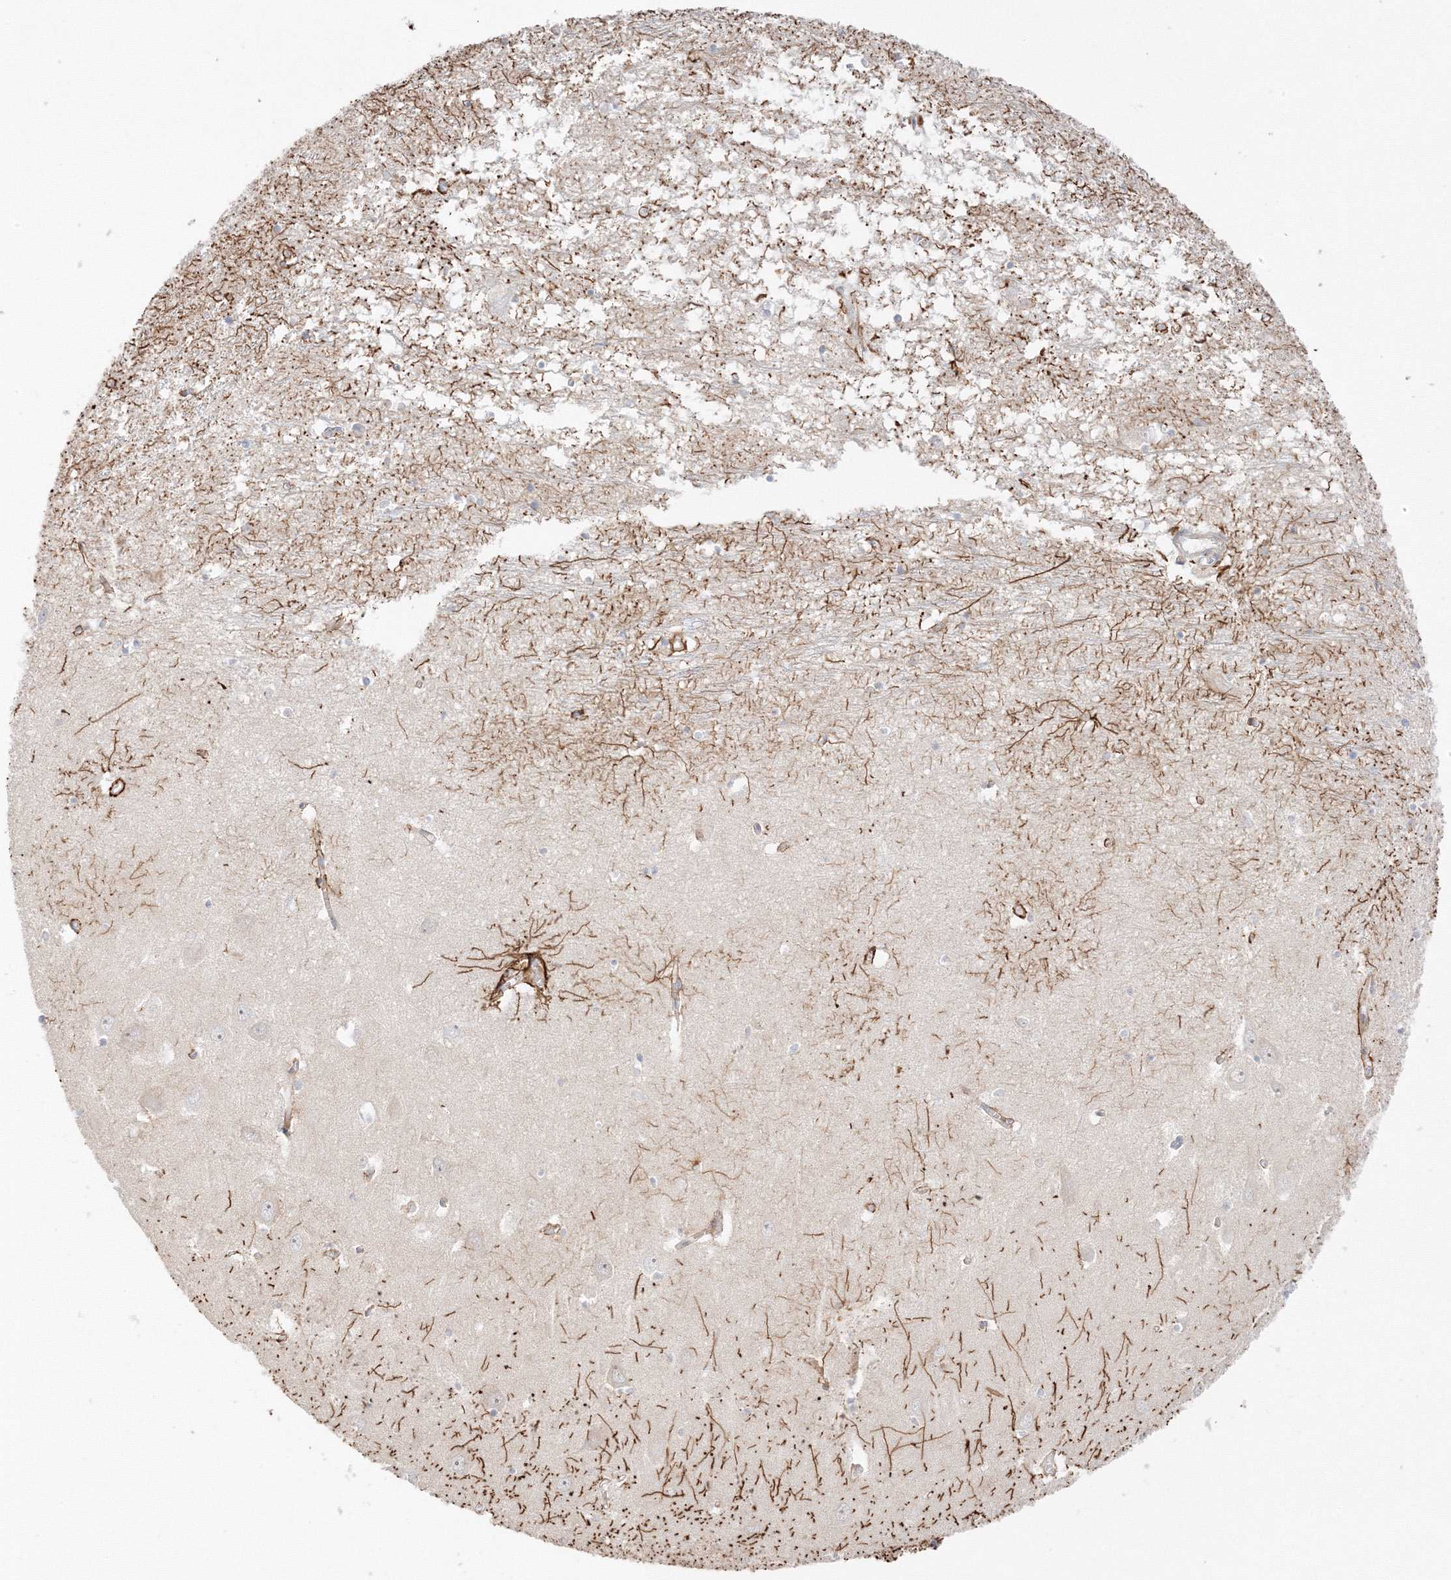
{"staining": {"intensity": "moderate", "quantity": "25%-75%", "location": "none"}, "tissue": "hippocampus", "cell_type": "Glial cells", "image_type": "normal", "snomed": [{"axis": "morphology", "description": "Normal tissue, NOS"}, {"axis": "topography", "description": "Hippocampus"}], "caption": "Immunohistochemistry (IHC) of unremarkable hippocampus displays medium levels of moderate None staining in about 25%-75% of glial cells. Immunohistochemistry stains the protein in brown and the nuclei are stained blue.", "gene": "ETAA1", "patient": {"sex": "male", "age": 70}}